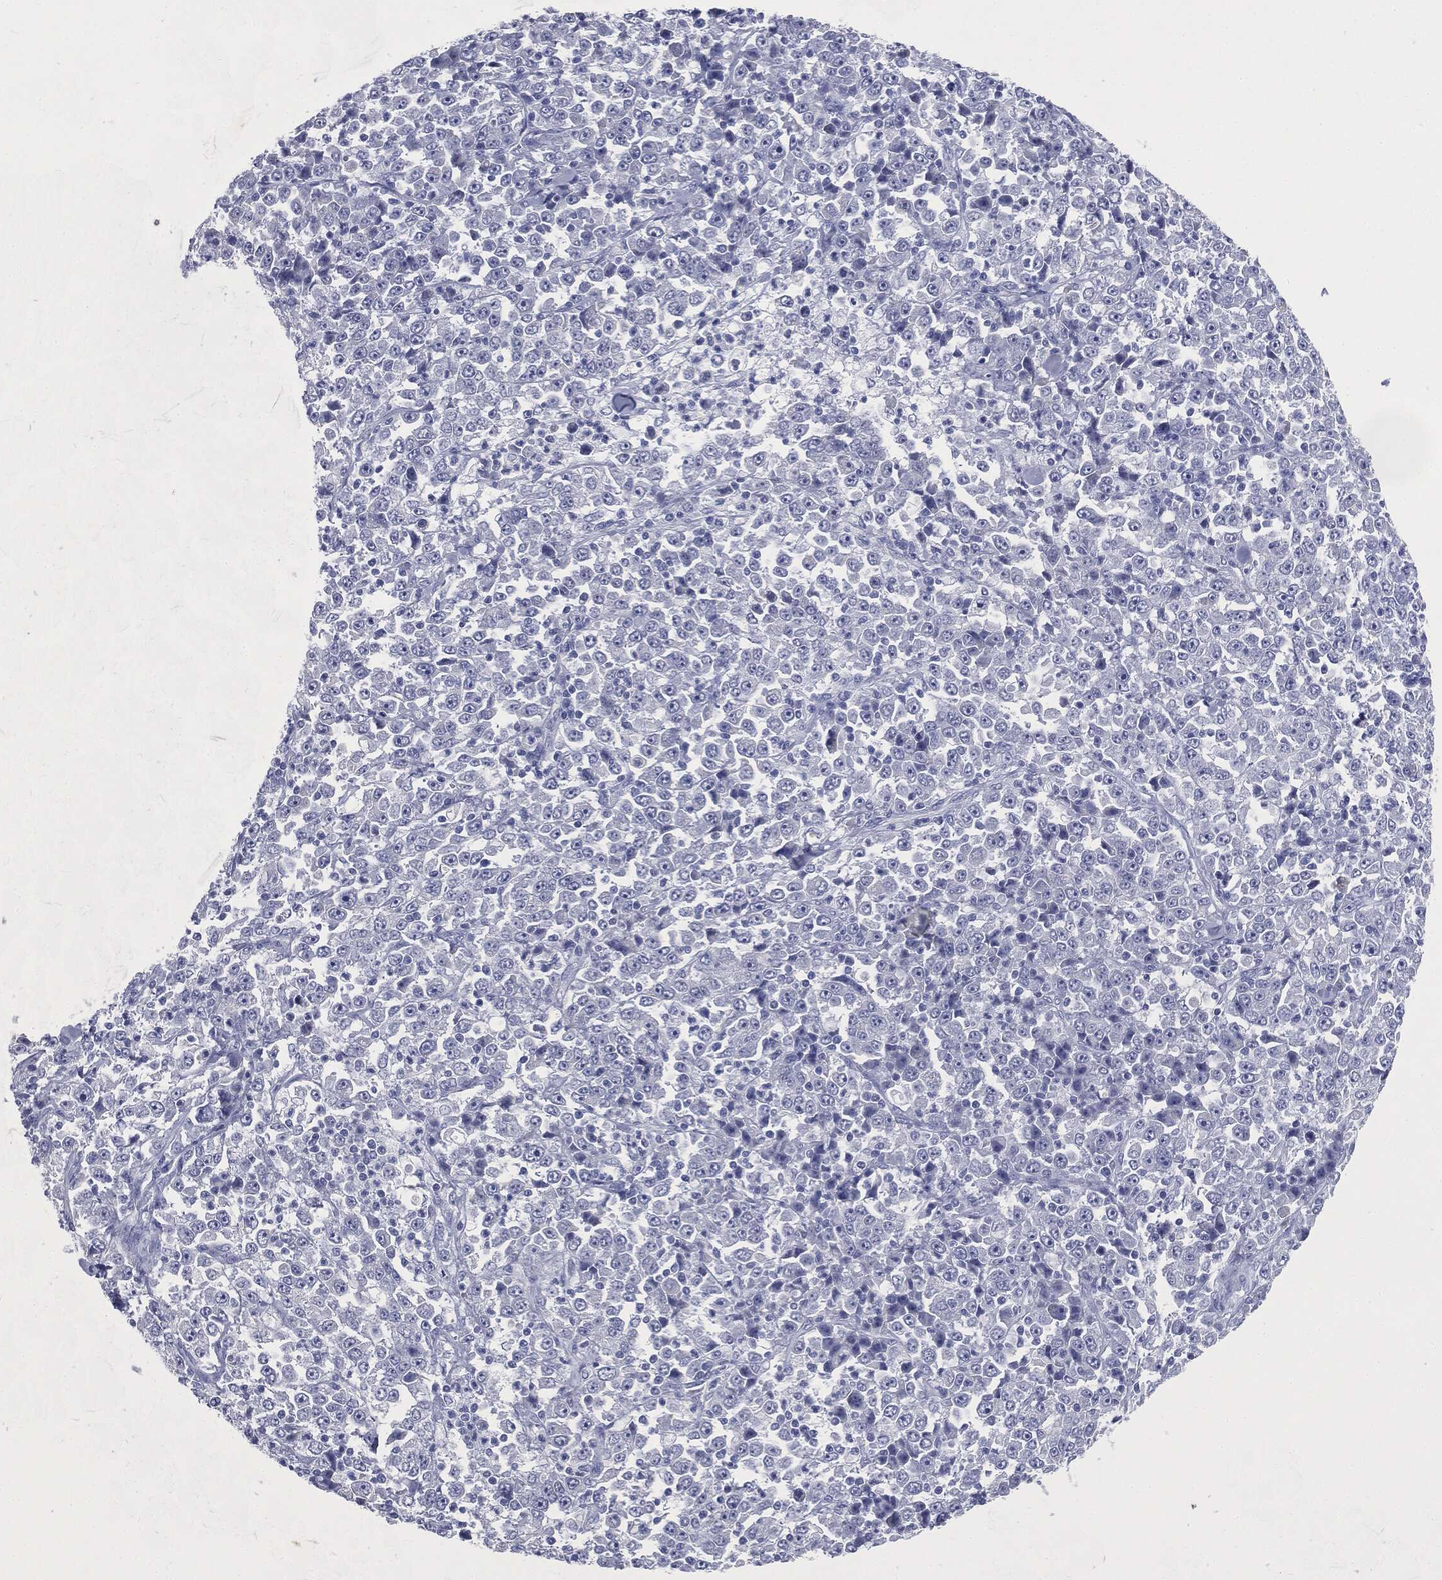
{"staining": {"intensity": "negative", "quantity": "none", "location": "none"}, "tissue": "stomach cancer", "cell_type": "Tumor cells", "image_type": "cancer", "snomed": [{"axis": "morphology", "description": "Normal tissue, NOS"}, {"axis": "morphology", "description": "Adenocarcinoma, NOS"}, {"axis": "topography", "description": "Stomach, upper"}, {"axis": "topography", "description": "Stomach"}], "caption": "Immunohistochemistry (IHC) photomicrograph of adenocarcinoma (stomach) stained for a protein (brown), which displays no expression in tumor cells. (Stains: DAB (3,3'-diaminobenzidine) immunohistochemistry (IHC) with hematoxylin counter stain, Microscopy: brightfield microscopy at high magnification).", "gene": "ATP2A1", "patient": {"sex": "male", "age": 59}}